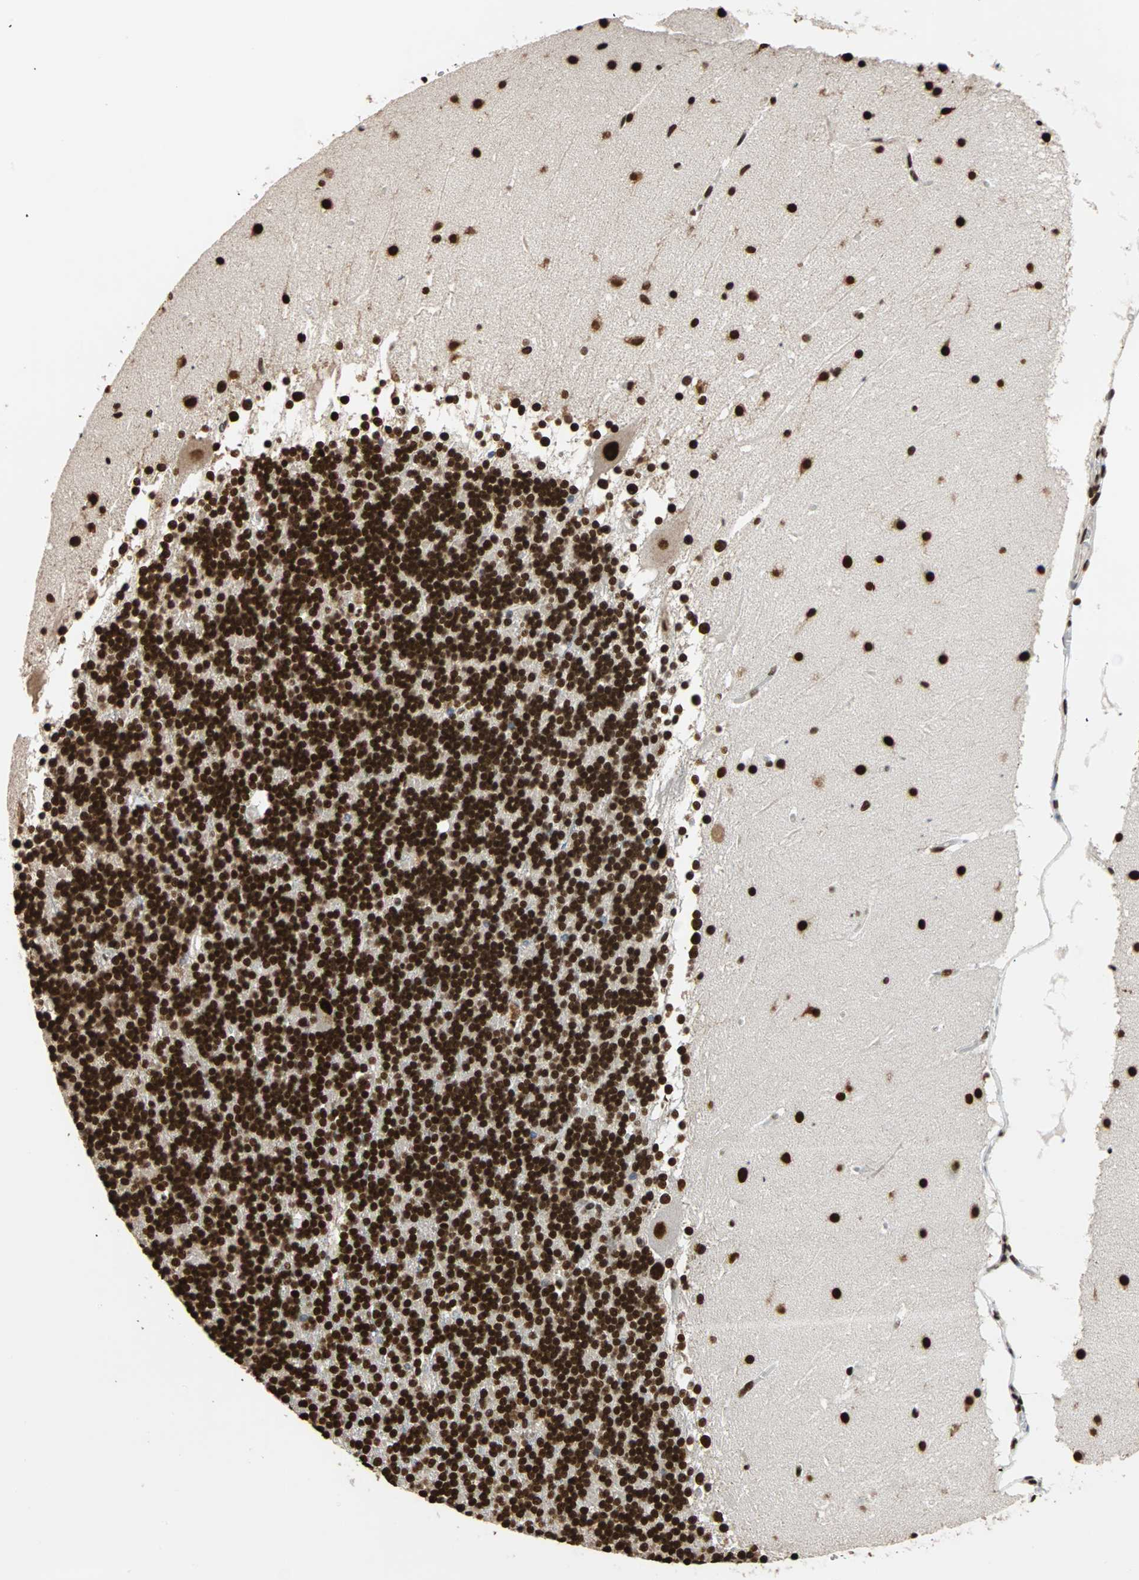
{"staining": {"intensity": "strong", "quantity": ">75%", "location": "nuclear"}, "tissue": "cerebellum", "cell_type": "Cells in granular layer", "image_type": "normal", "snomed": [{"axis": "morphology", "description": "Normal tissue, NOS"}, {"axis": "topography", "description": "Cerebellum"}], "caption": "Protein staining of benign cerebellum reveals strong nuclear expression in approximately >75% of cells in granular layer. (IHC, brightfield microscopy, high magnification).", "gene": "ILF2", "patient": {"sex": "female", "age": 19}}